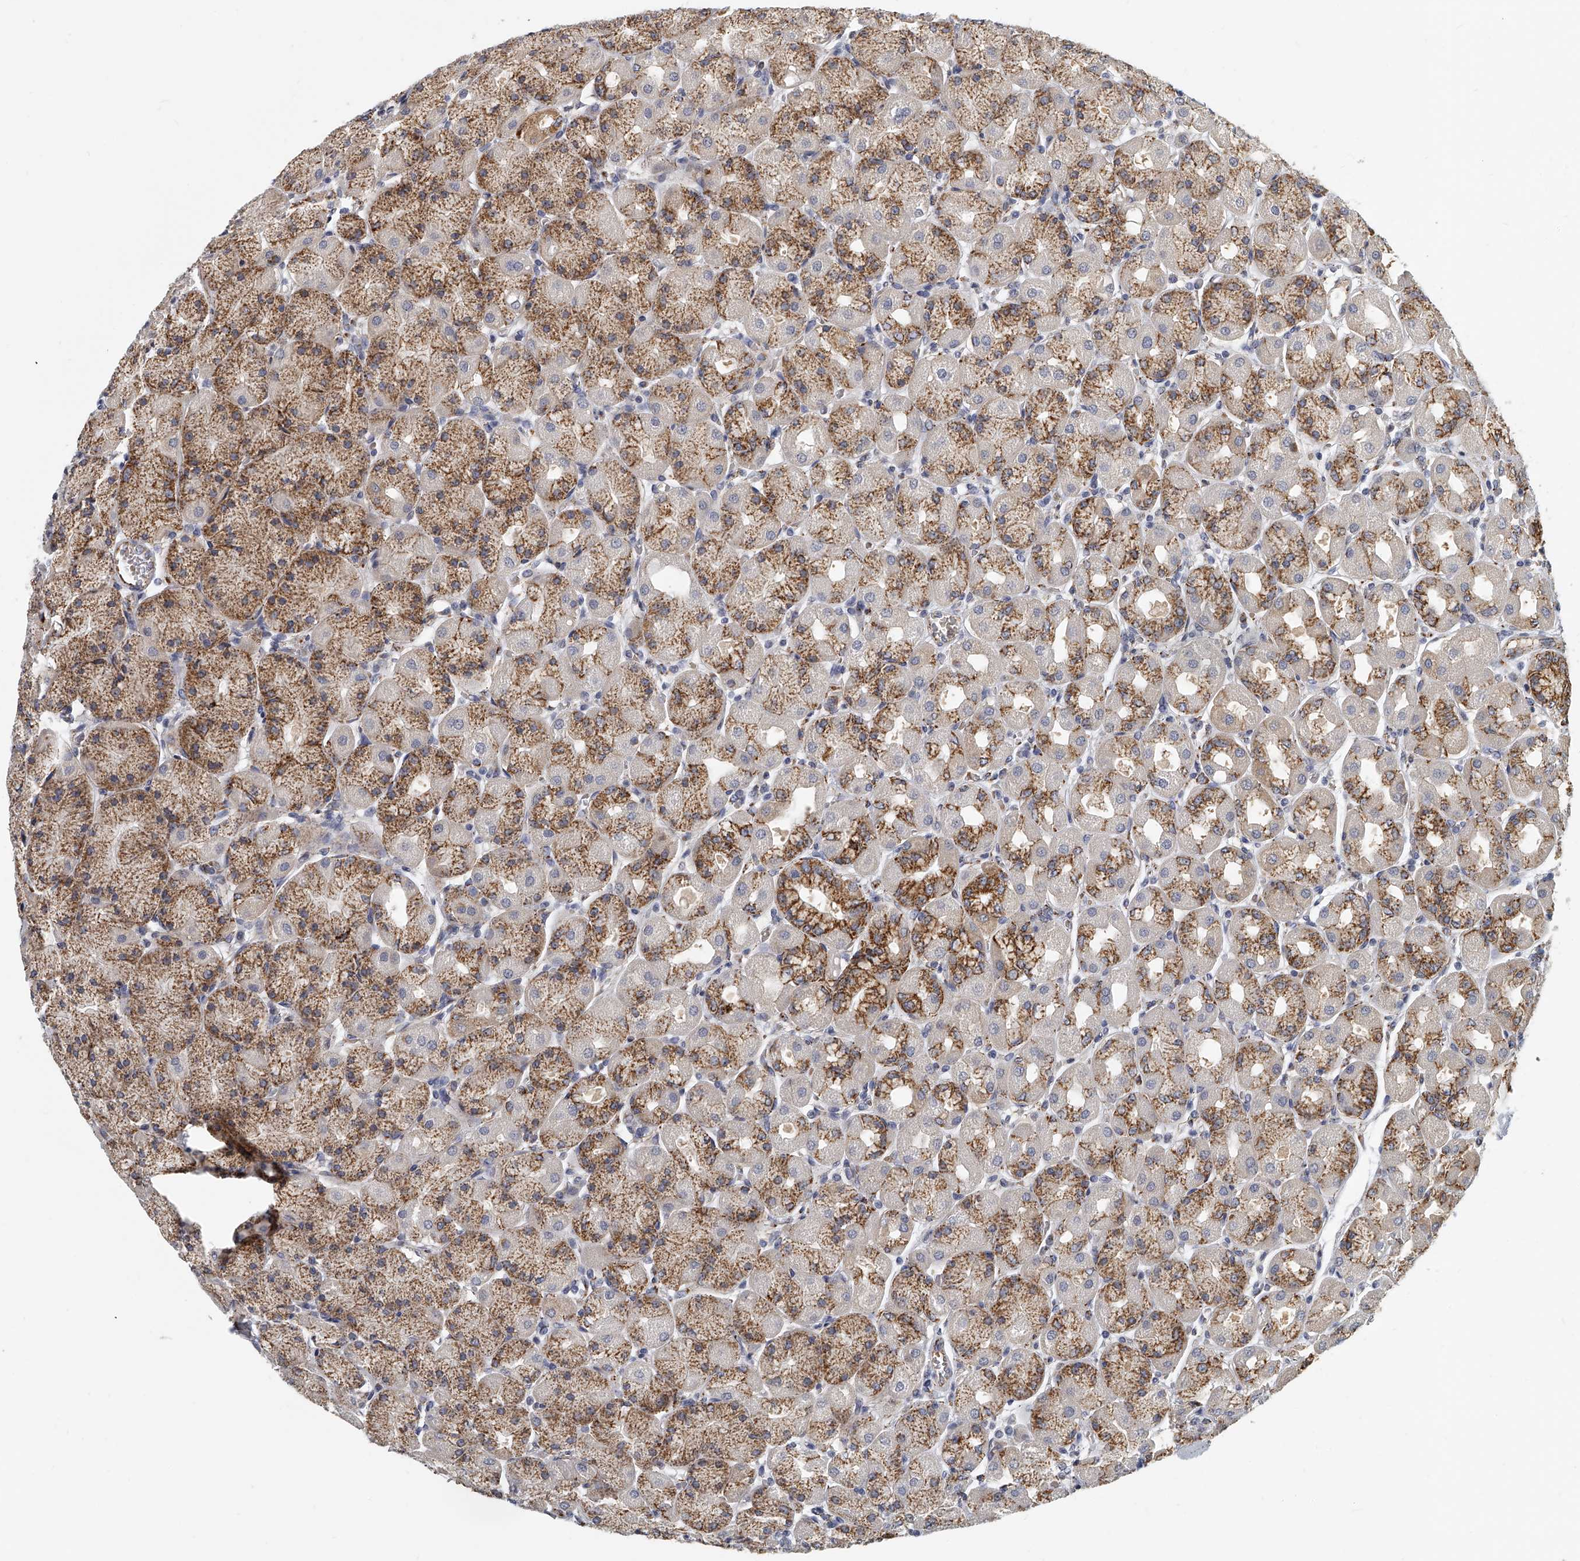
{"staining": {"intensity": "strong", "quantity": "25%-75%", "location": "cytoplasmic/membranous"}, "tissue": "stomach", "cell_type": "Glandular cells", "image_type": "normal", "snomed": [{"axis": "morphology", "description": "Normal tissue, NOS"}, {"axis": "topography", "description": "Stomach, upper"}], "caption": "High-magnification brightfield microscopy of benign stomach stained with DAB (brown) and counterstained with hematoxylin (blue). glandular cells exhibit strong cytoplasmic/membranous positivity is identified in approximately25%-75% of cells. (Brightfield microscopy of DAB IHC at high magnification).", "gene": "KLHL7", "patient": {"sex": "female", "age": 56}}